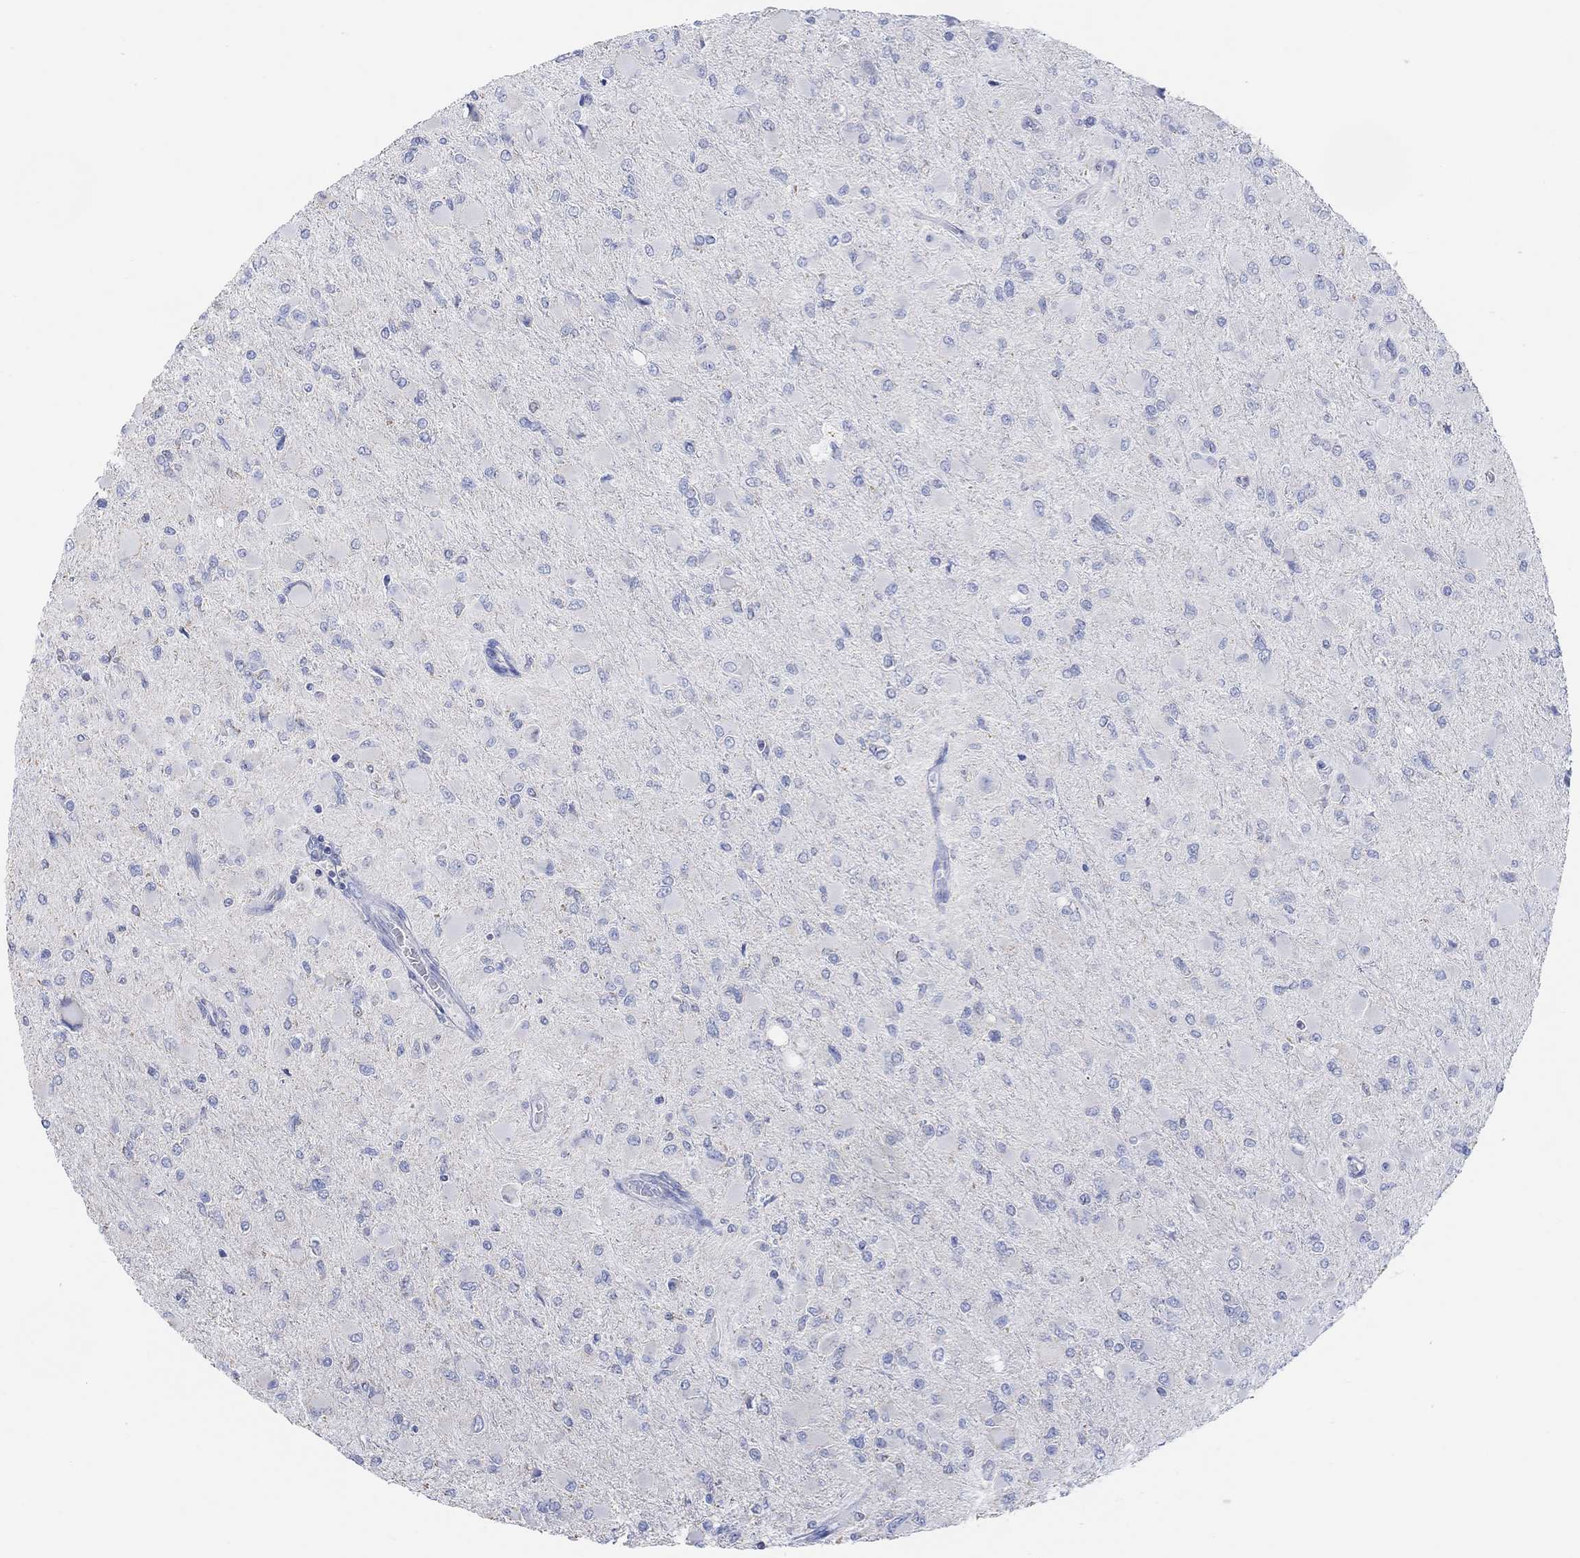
{"staining": {"intensity": "negative", "quantity": "none", "location": "none"}, "tissue": "glioma", "cell_type": "Tumor cells", "image_type": "cancer", "snomed": [{"axis": "morphology", "description": "Glioma, malignant, High grade"}, {"axis": "topography", "description": "Cerebral cortex"}], "caption": "There is no significant positivity in tumor cells of glioma. (DAB (3,3'-diaminobenzidine) immunohistochemistry with hematoxylin counter stain).", "gene": "SYT12", "patient": {"sex": "female", "age": 36}}